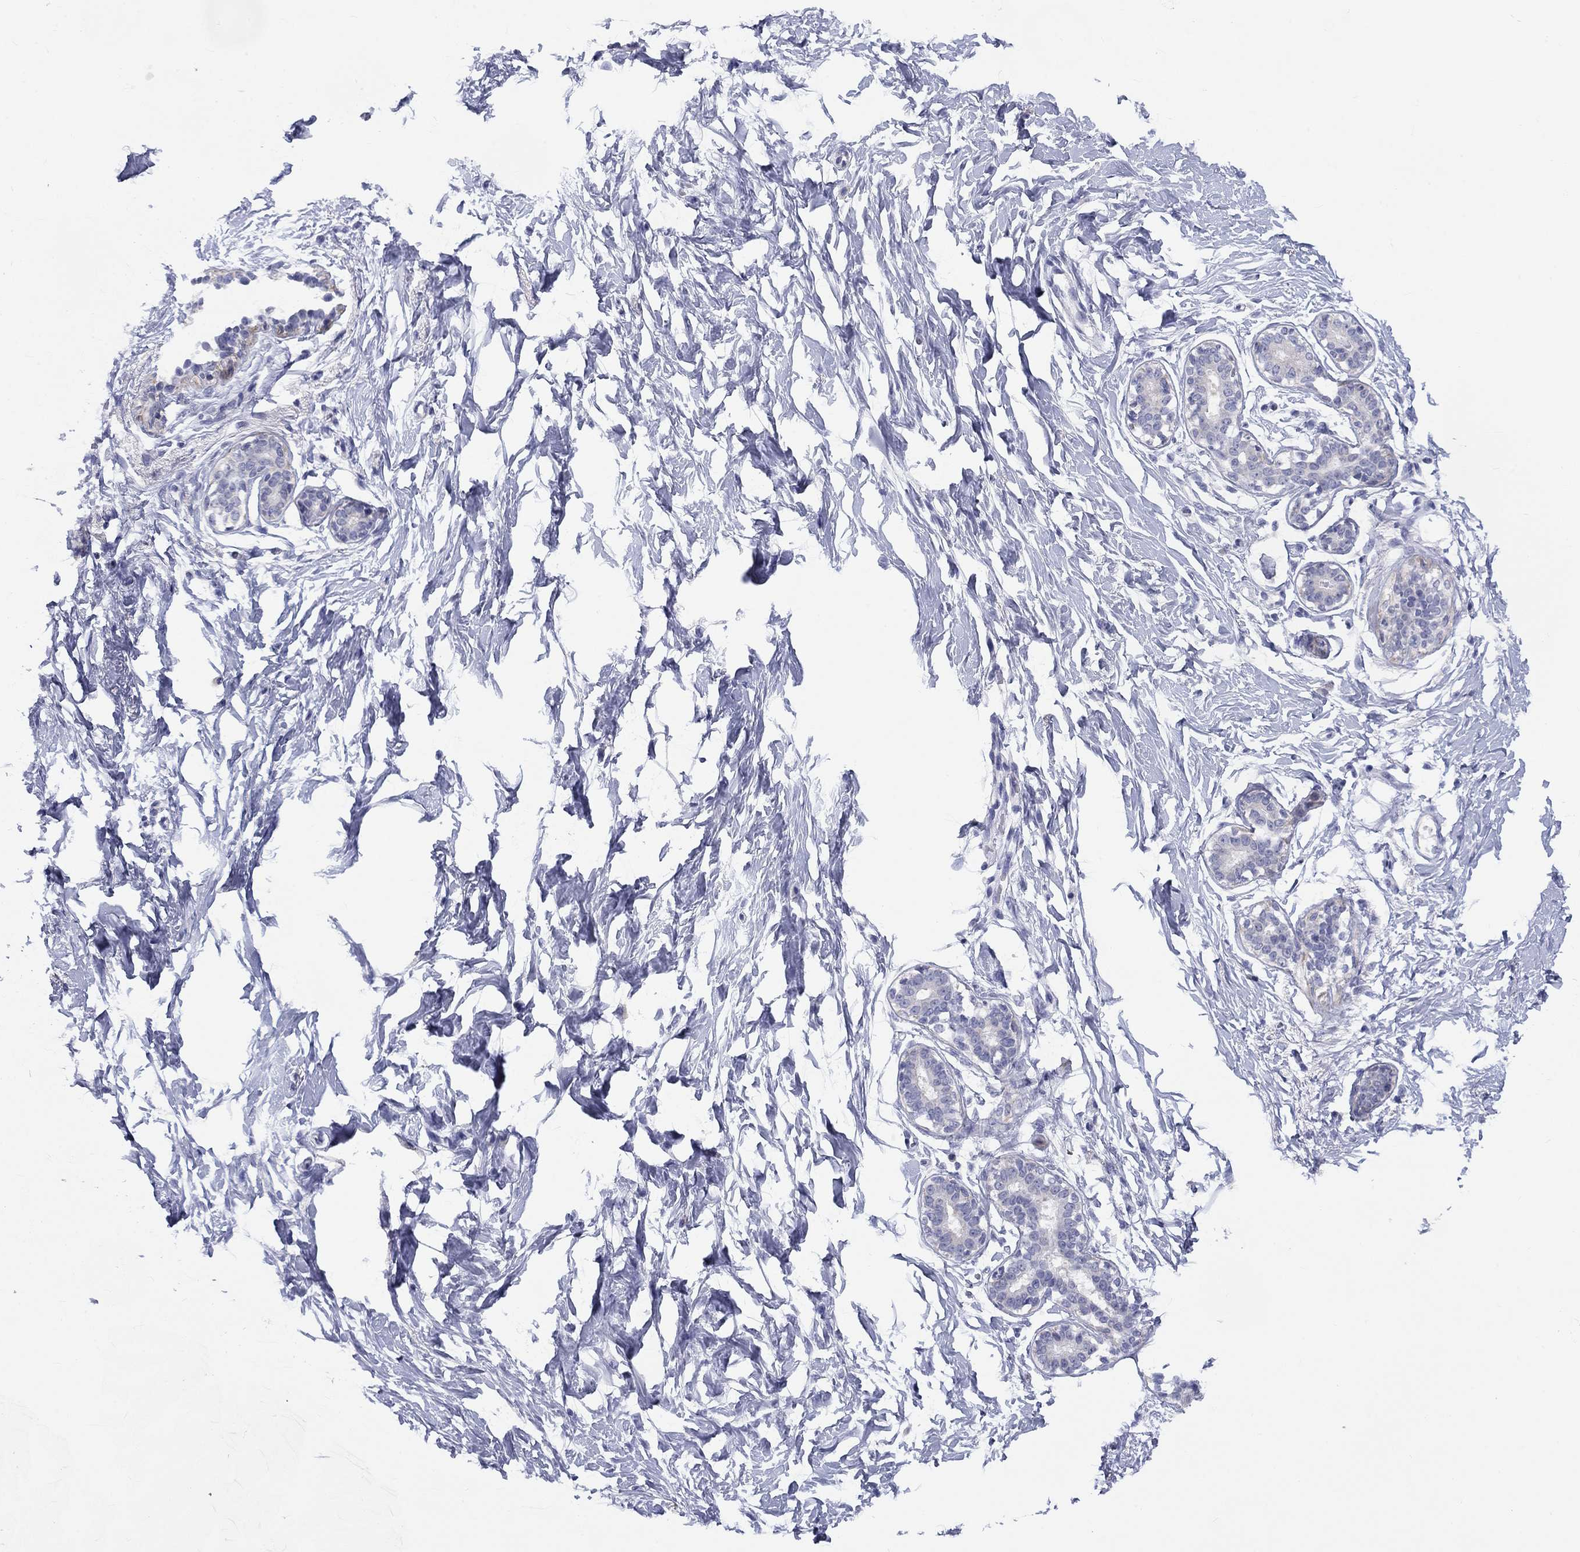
{"staining": {"intensity": "negative", "quantity": "none", "location": "none"}, "tissue": "breast", "cell_type": "Adipocytes", "image_type": "normal", "snomed": [{"axis": "morphology", "description": "Normal tissue, NOS"}, {"axis": "morphology", "description": "Lobular carcinoma, in situ"}, {"axis": "topography", "description": "Breast"}], "caption": "High power microscopy histopathology image of an immunohistochemistry (IHC) photomicrograph of benign breast, revealing no significant staining in adipocytes.", "gene": "CACNA1A", "patient": {"sex": "female", "age": 35}}